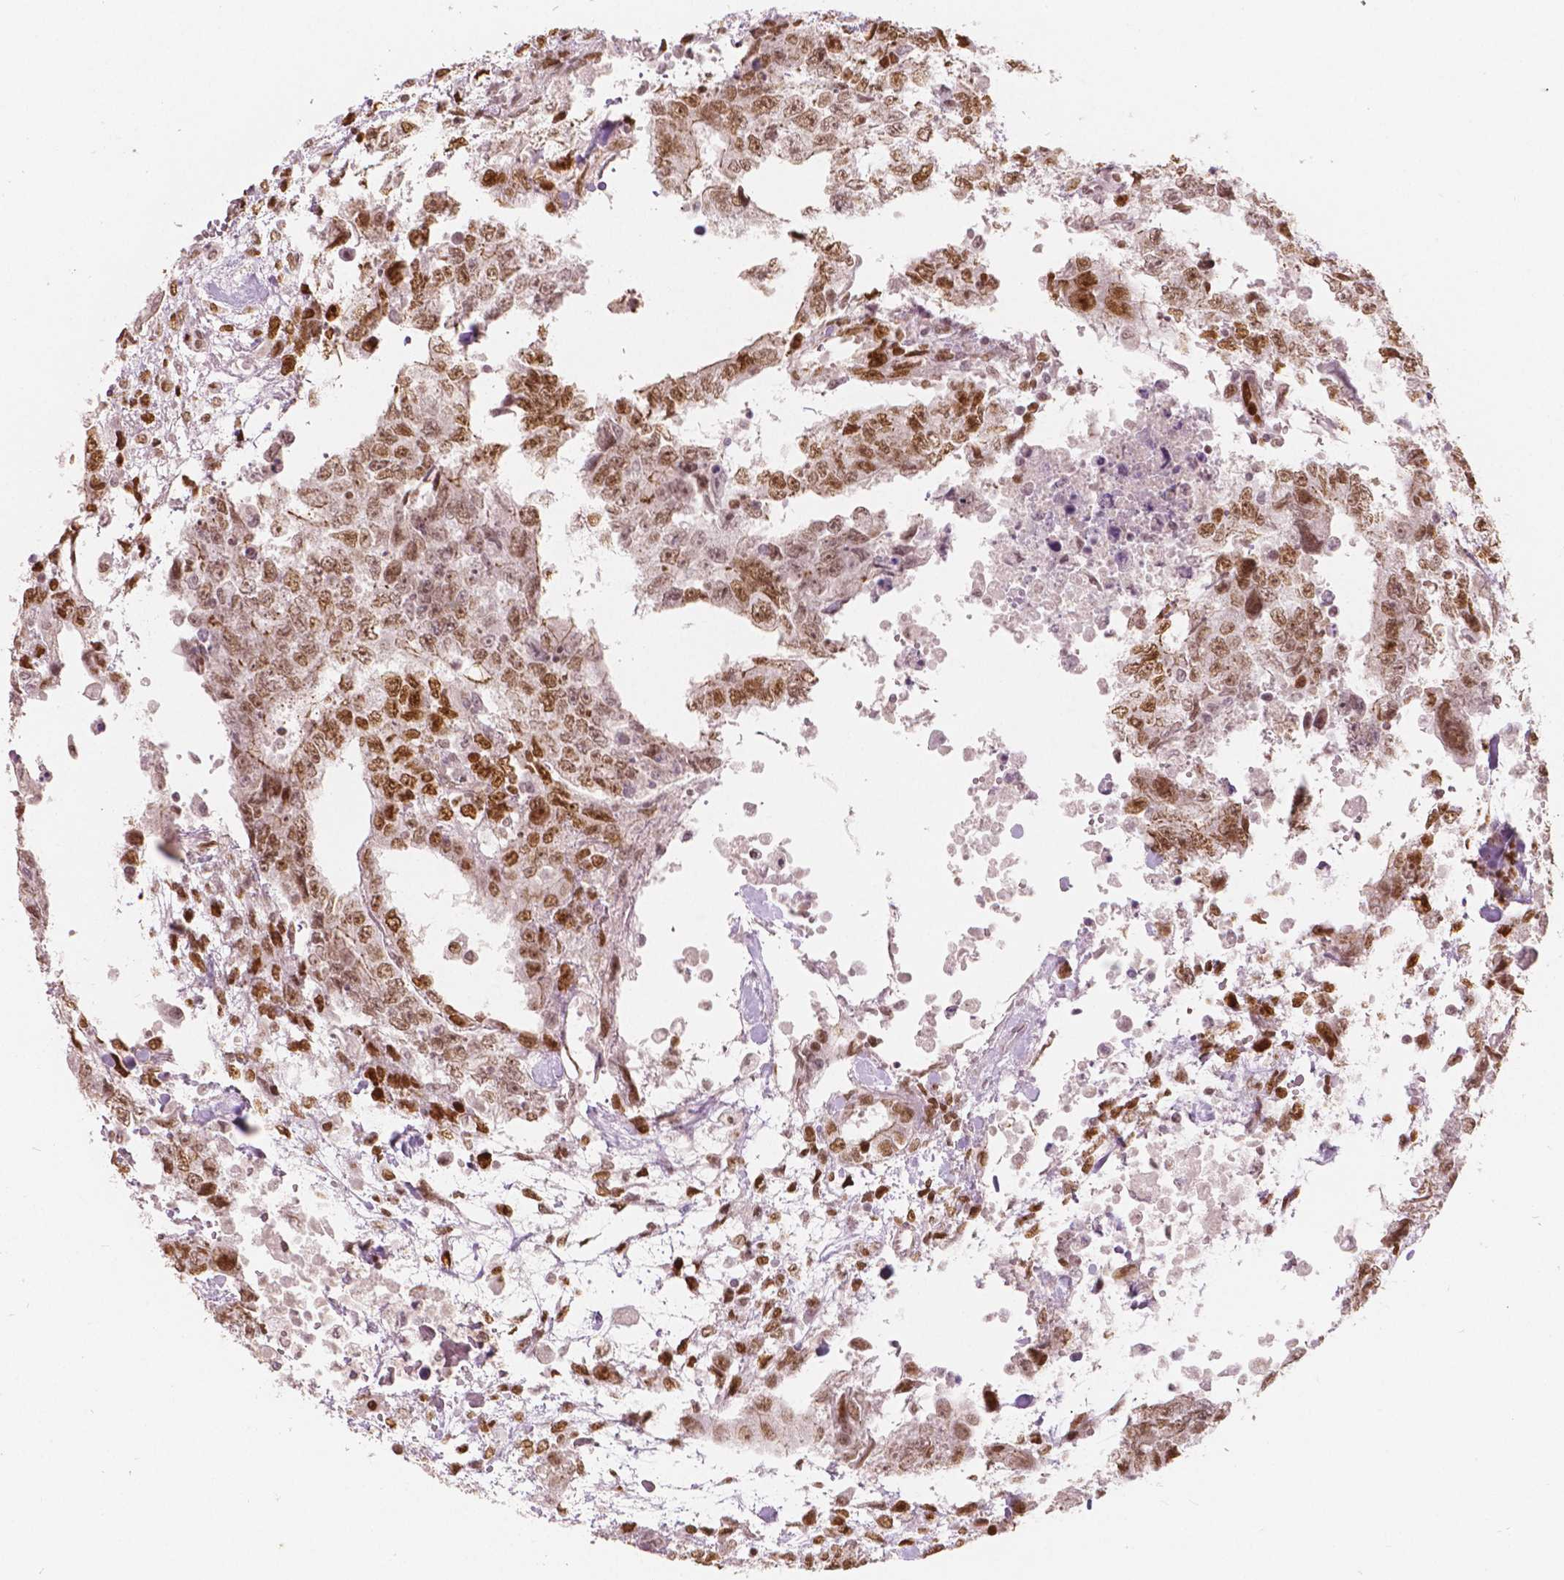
{"staining": {"intensity": "moderate", "quantity": ">75%", "location": "nuclear"}, "tissue": "testis cancer", "cell_type": "Tumor cells", "image_type": "cancer", "snomed": [{"axis": "morphology", "description": "Carcinoma, Embryonal, NOS"}, {"axis": "topography", "description": "Testis"}], "caption": "Protein expression analysis of embryonal carcinoma (testis) shows moderate nuclear staining in about >75% of tumor cells. (Stains: DAB (3,3'-diaminobenzidine) in brown, nuclei in blue, Microscopy: brightfield microscopy at high magnification).", "gene": "NSD2", "patient": {"sex": "male", "age": 24}}